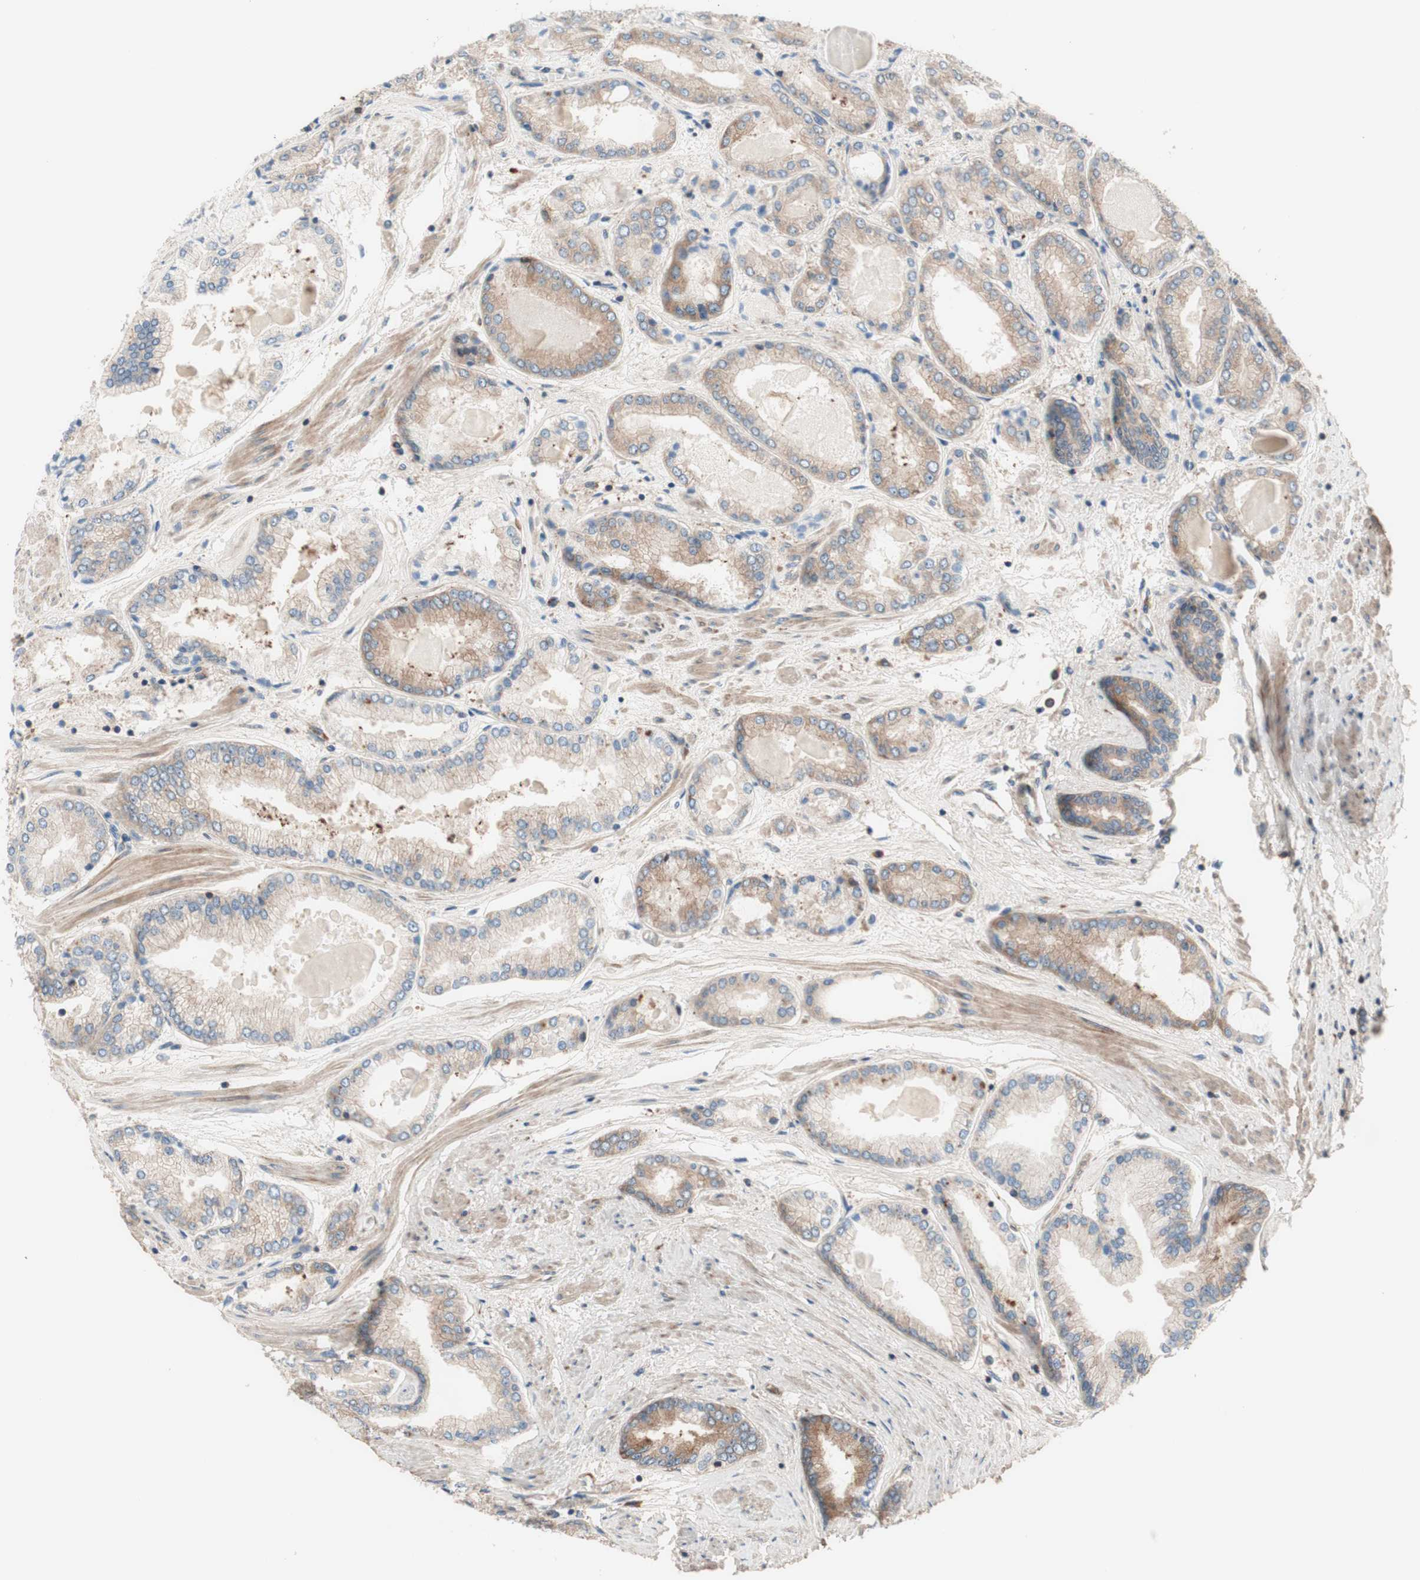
{"staining": {"intensity": "weak", "quantity": ">75%", "location": "cytoplasmic/membranous"}, "tissue": "prostate cancer", "cell_type": "Tumor cells", "image_type": "cancer", "snomed": [{"axis": "morphology", "description": "Adenocarcinoma, High grade"}, {"axis": "topography", "description": "Prostate"}], "caption": "Adenocarcinoma (high-grade) (prostate) stained with a protein marker exhibits weak staining in tumor cells.", "gene": "CCN4", "patient": {"sex": "male", "age": 59}}